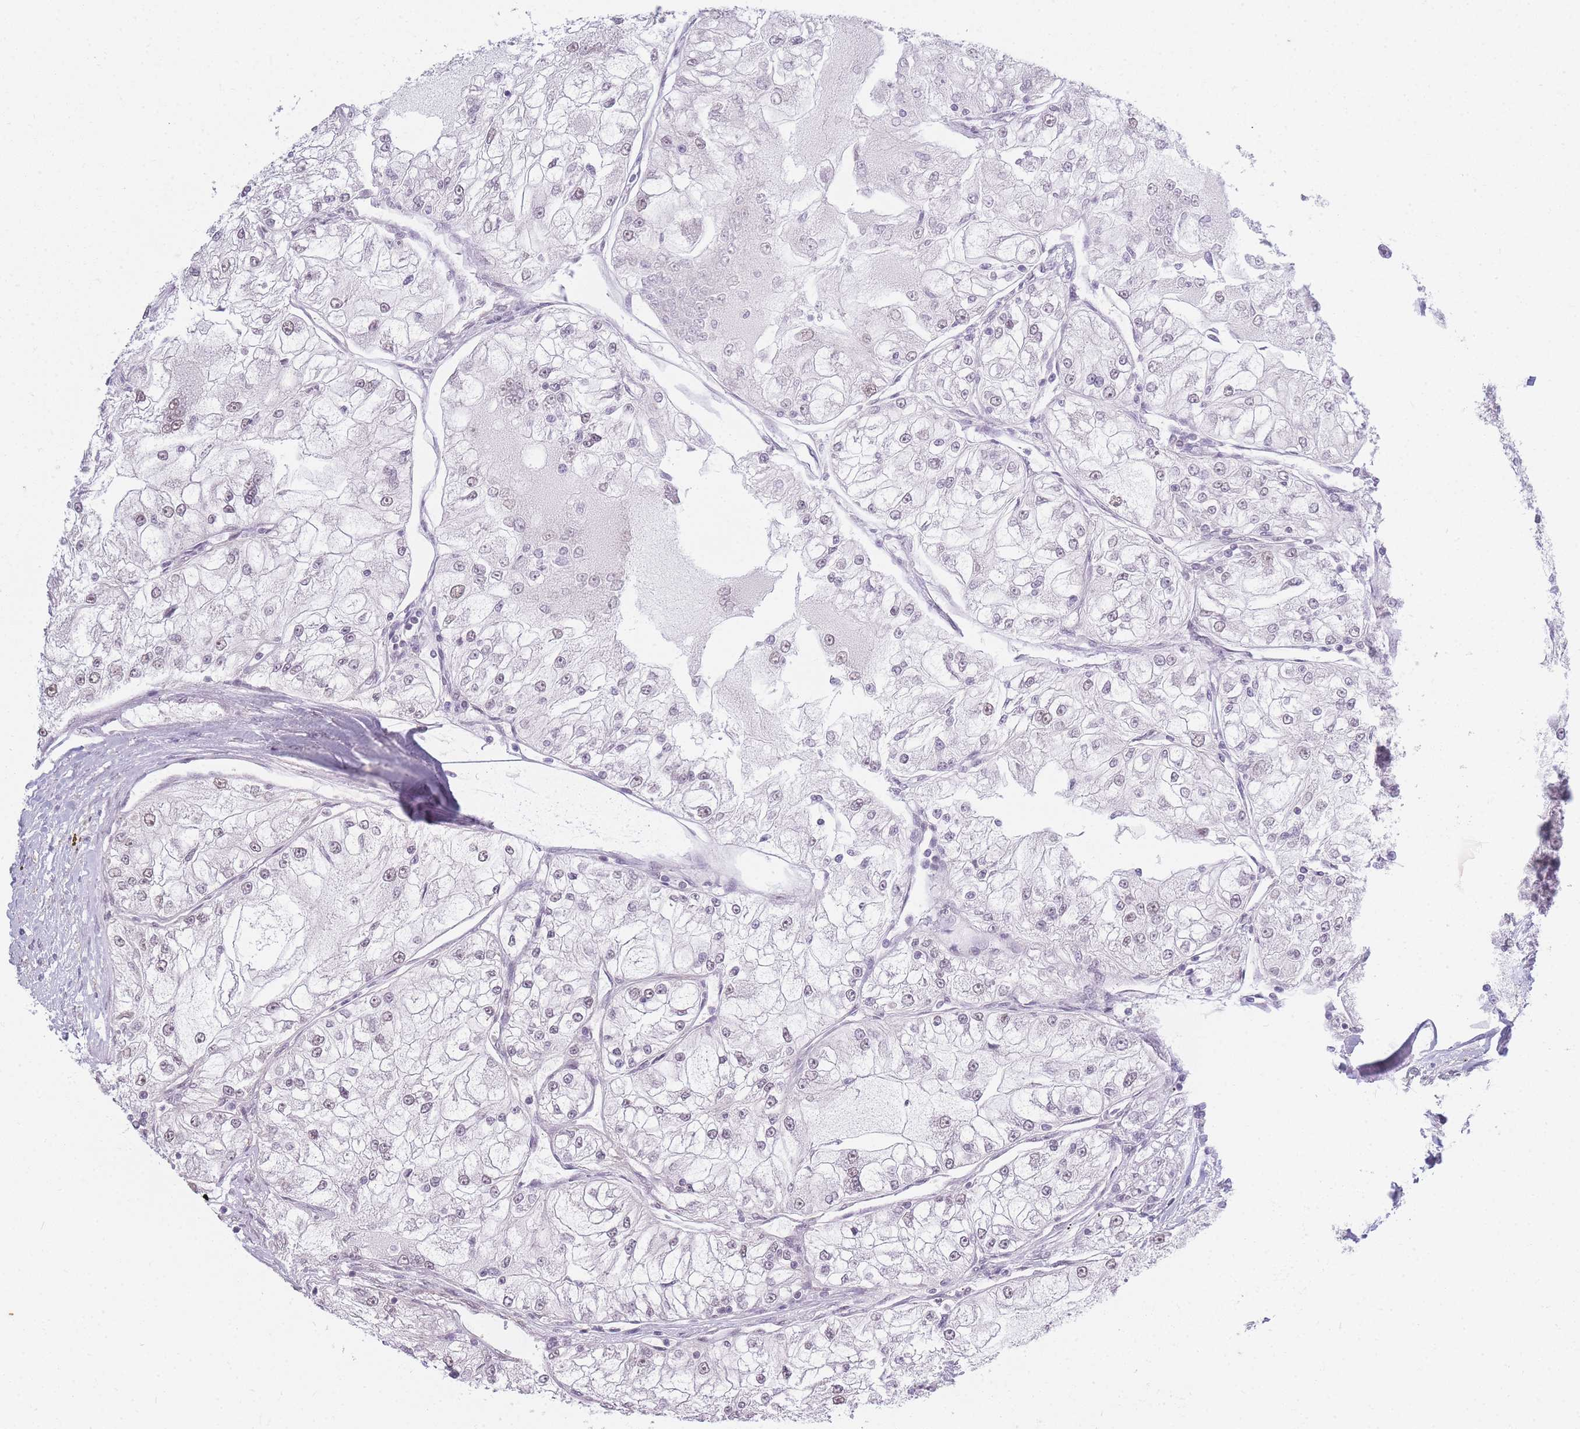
{"staining": {"intensity": "weak", "quantity": "25%-75%", "location": "nuclear"}, "tissue": "renal cancer", "cell_type": "Tumor cells", "image_type": "cancer", "snomed": [{"axis": "morphology", "description": "Adenocarcinoma, NOS"}, {"axis": "topography", "description": "Kidney"}], "caption": "High-magnification brightfield microscopy of renal cancer (adenocarcinoma) stained with DAB (3,3'-diaminobenzidine) (brown) and counterstained with hematoxylin (blue). tumor cells exhibit weak nuclear staining is seen in about25%-75% of cells. Nuclei are stained in blue.", "gene": "SIN3B", "patient": {"sex": "female", "age": 72}}